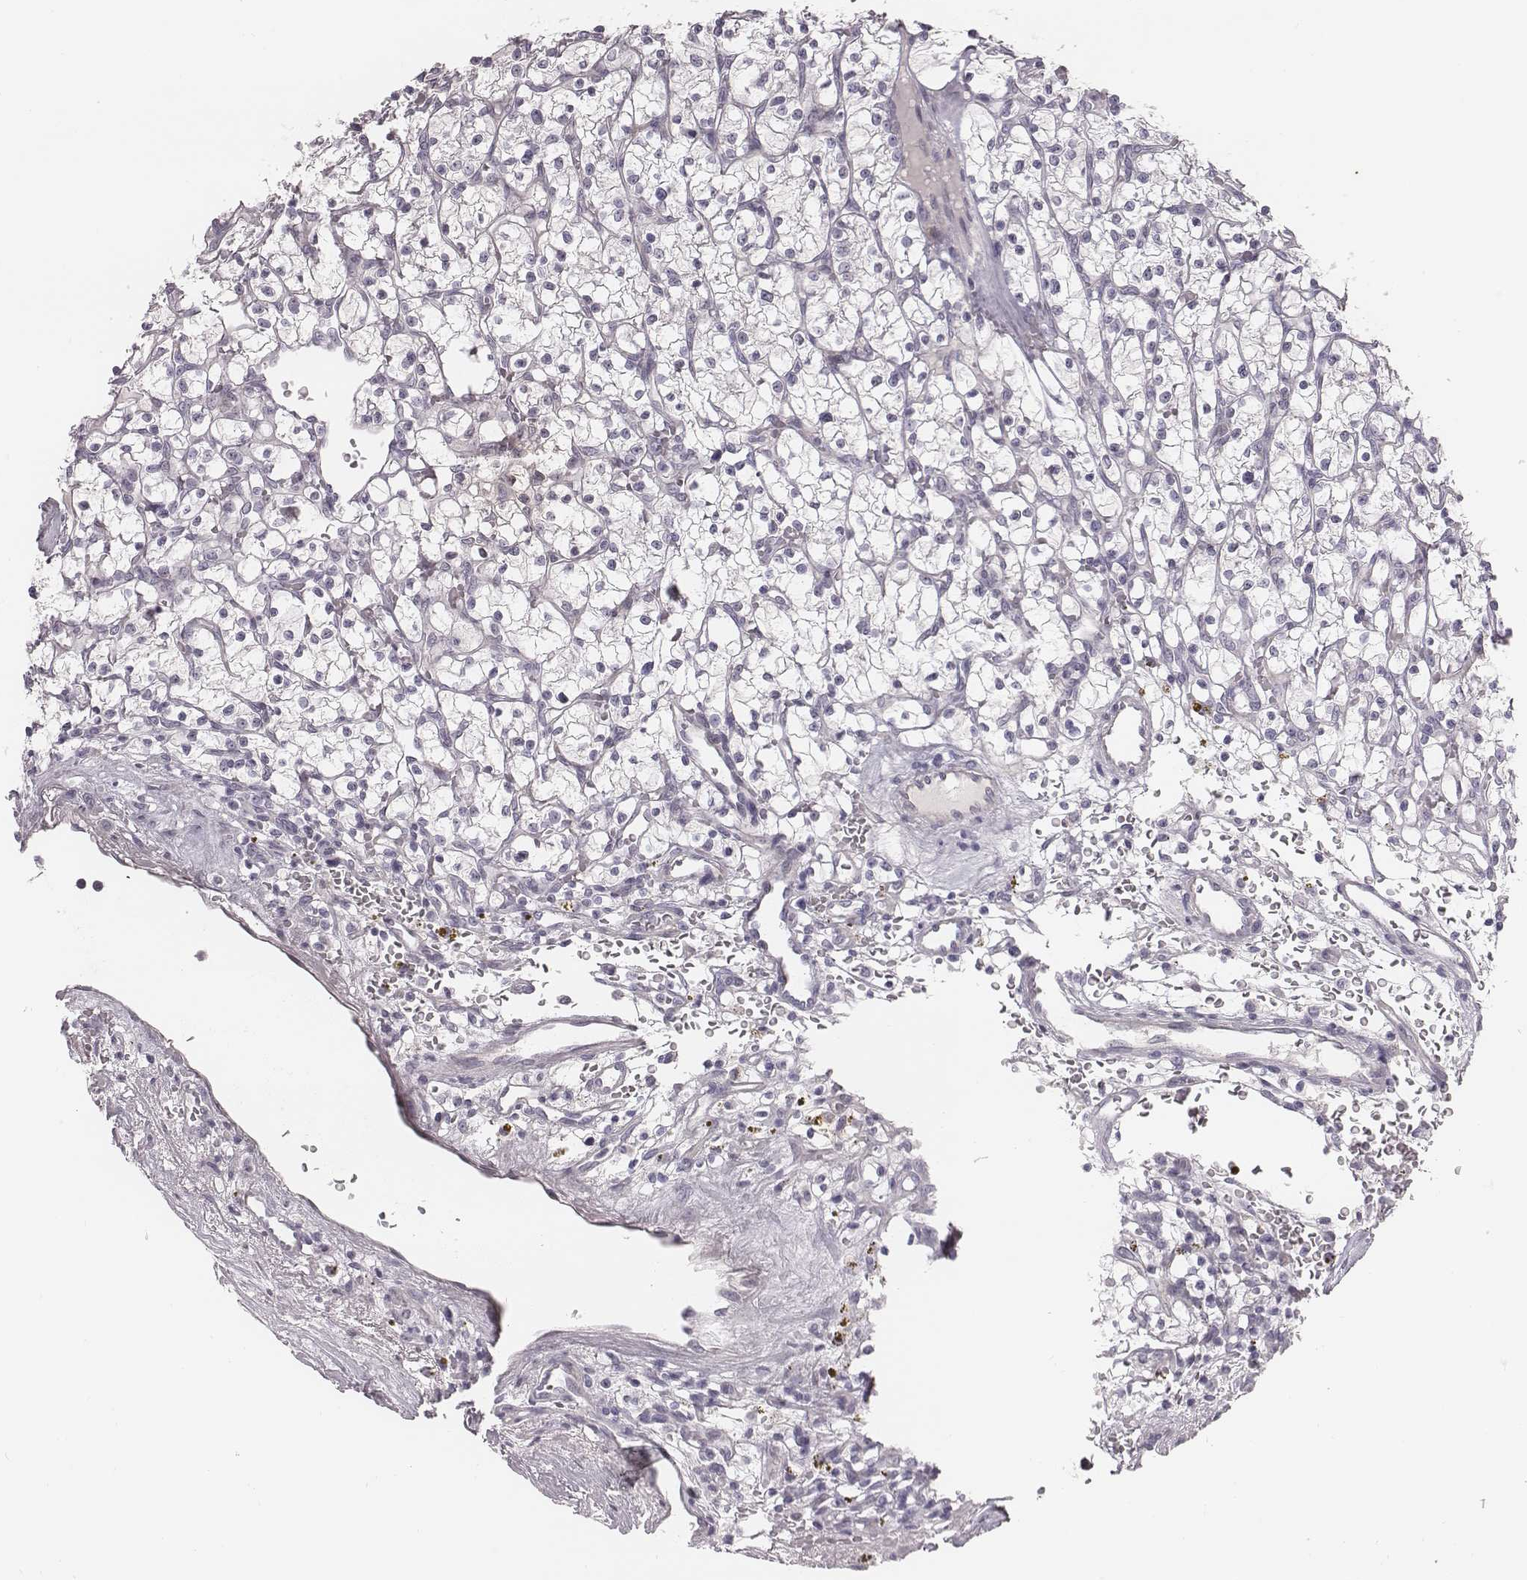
{"staining": {"intensity": "negative", "quantity": "none", "location": "none"}, "tissue": "renal cancer", "cell_type": "Tumor cells", "image_type": "cancer", "snomed": [{"axis": "morphology", "description": "Adenocarcinoma, NOS"}, {"axis": "topography", "description": "Kidney"}], "caption": "High power microscopy micrograph of an immunohistochemistry (IHC) photomicrograph of renal cancer (adenocarcinoma), revealing no significant positivity in tumor cells.", "gene": "CACNG4", "patient": {"sex": "female", "age": 64}}